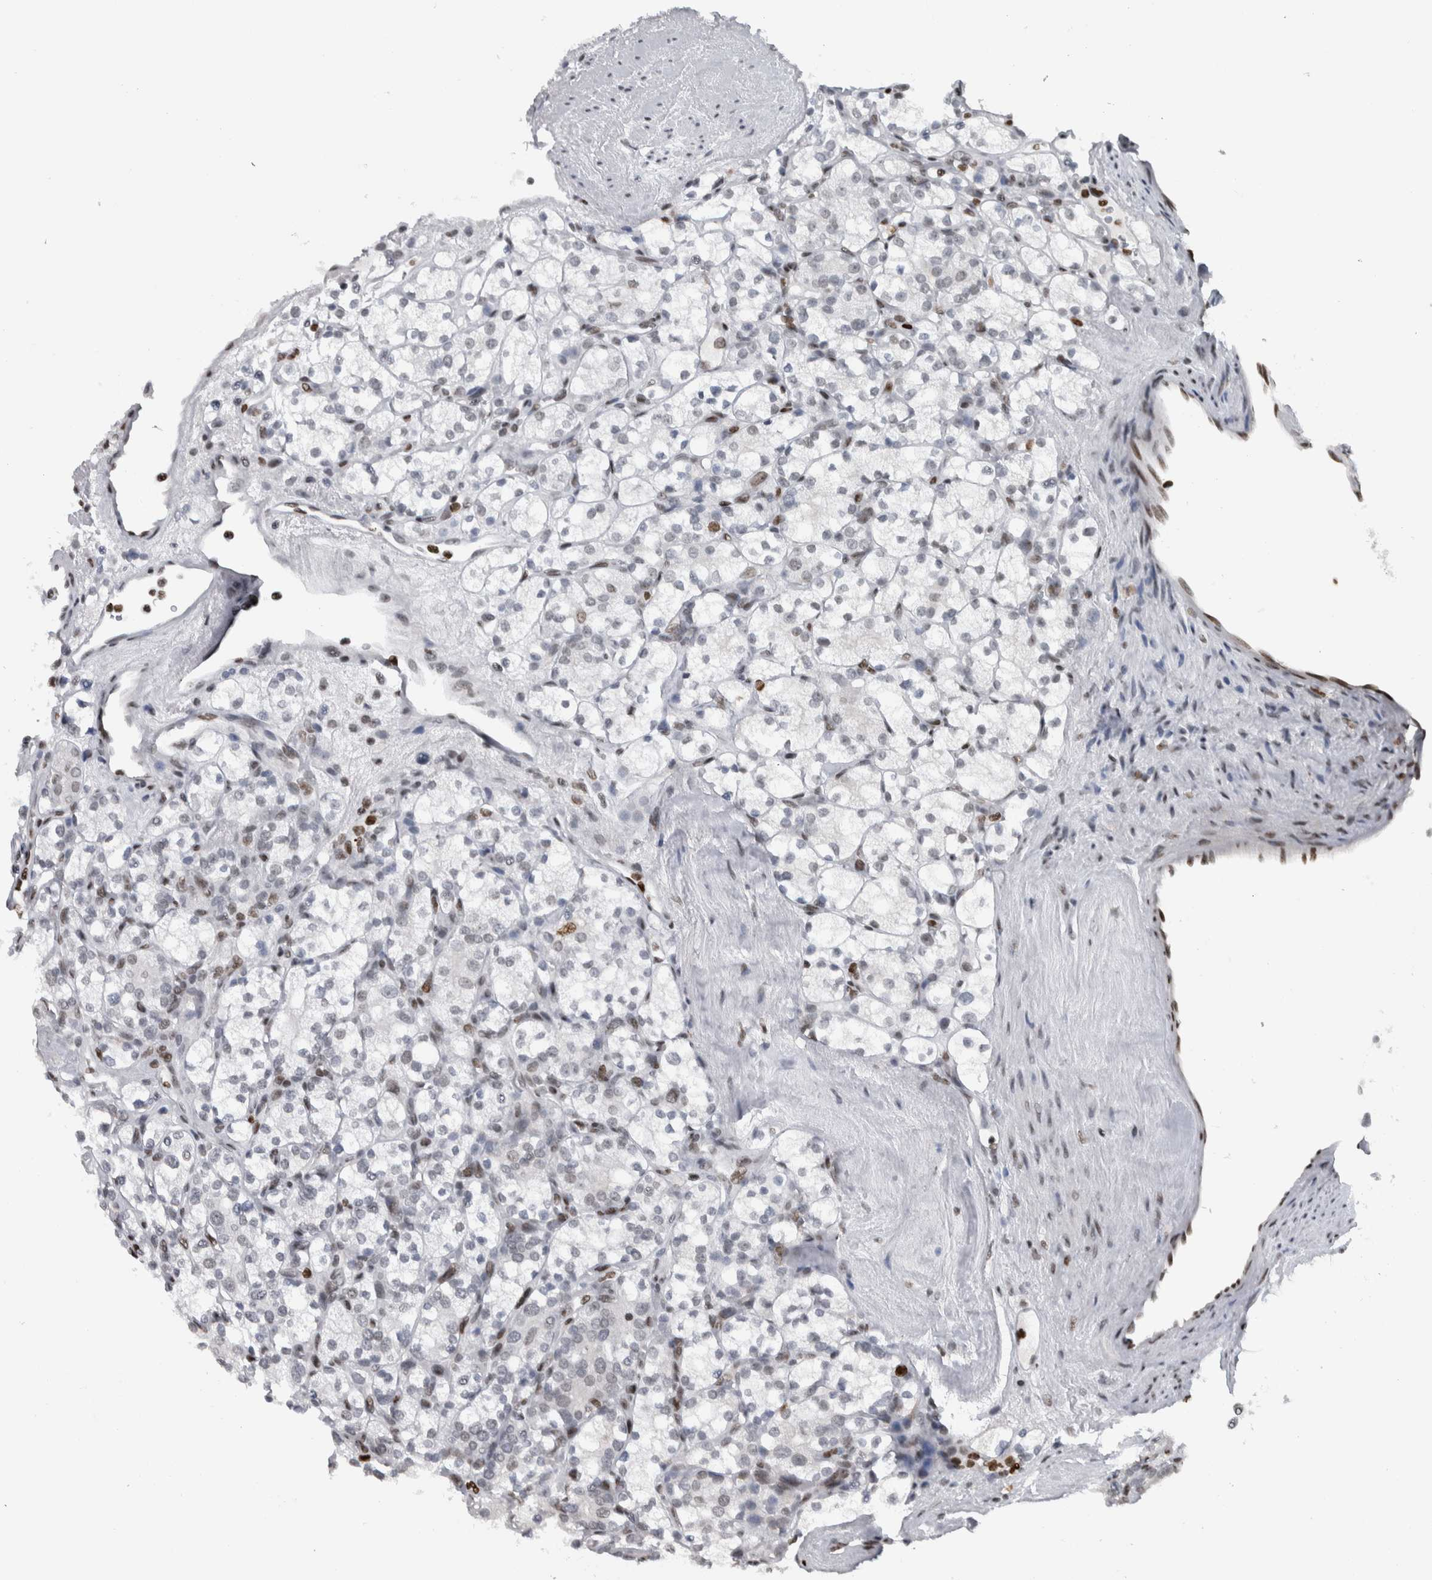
{"staining": {"intensity": "negative", "quantity": "none", "location": "none"}, "tissue": "renal cancer", "cell_type": "Tumor cells", "image_type": "cancer", "snomed": [{"axis": "morphology", "description": "Adenocarcinoma, NOS"}, {"axis": "topography", "description": "Kidney"}], "caption": "The image demonstrates no staining of tumor cells in renal cancer.", "gene": "TOP2B", "patient": {"sex": "male", "age": 77}}